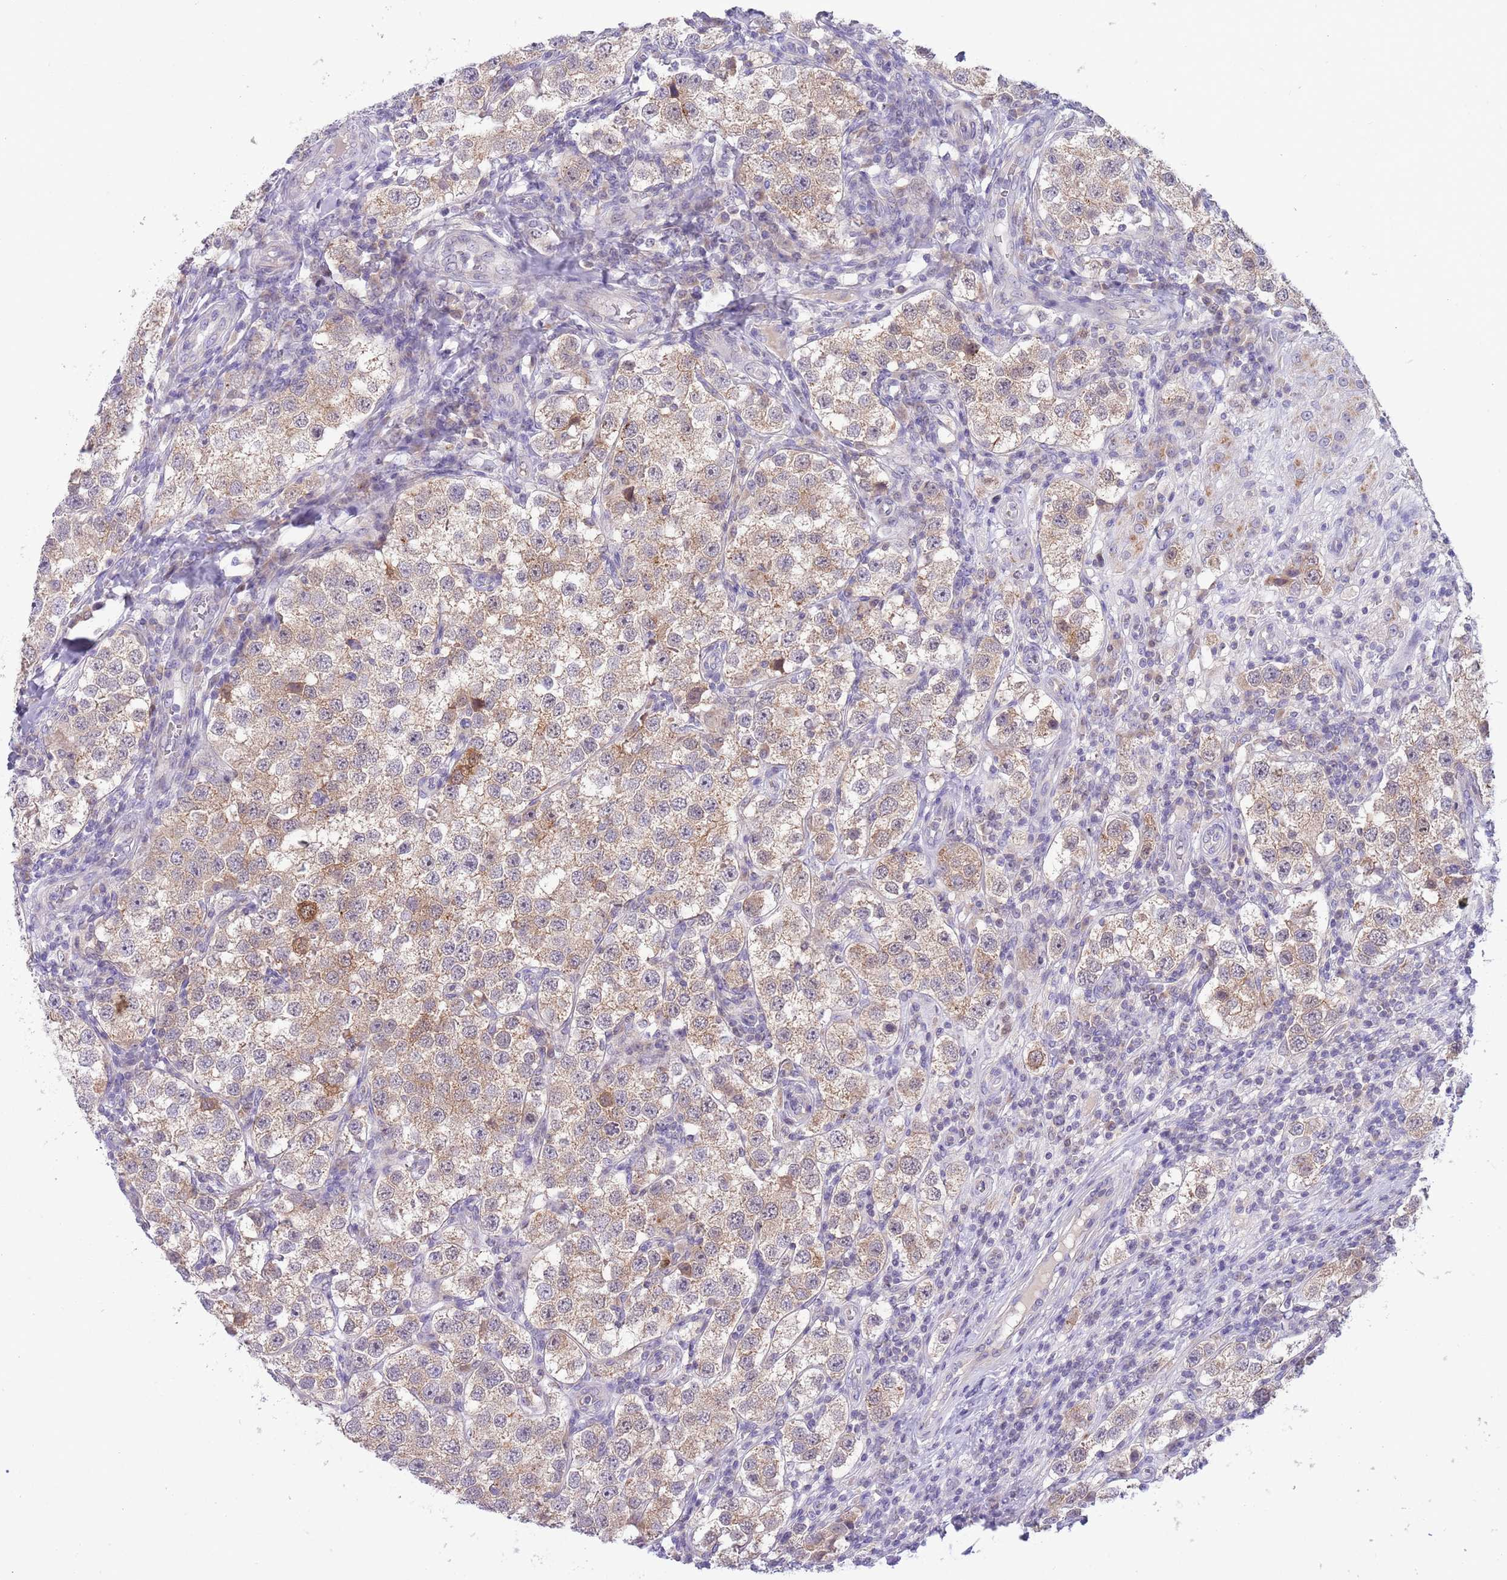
{"staining": {"intensity": "weak", "quantity": "25%-75%", "location": "cytoplasmic/membranous"}, "tissue": "testis cancer", "cell_type": "Tumor cells", "image_type": "cancer", "snomed": [{"axis": "morphology", "description": "Seminoma, NOS"}, {"axis": "topography", "description": "Testis"}], "caption": "Immunohistochemical staining of human testis cancer (seminoma) shows low levels of weak cytoplasmic/membranous protein staining in about 25%-75% of tumor cells. (Brightfield microscopy of DAB IHC at high magnification).", "gene": "DDHD1", "patient": {"sex": "male", "age": 37}}